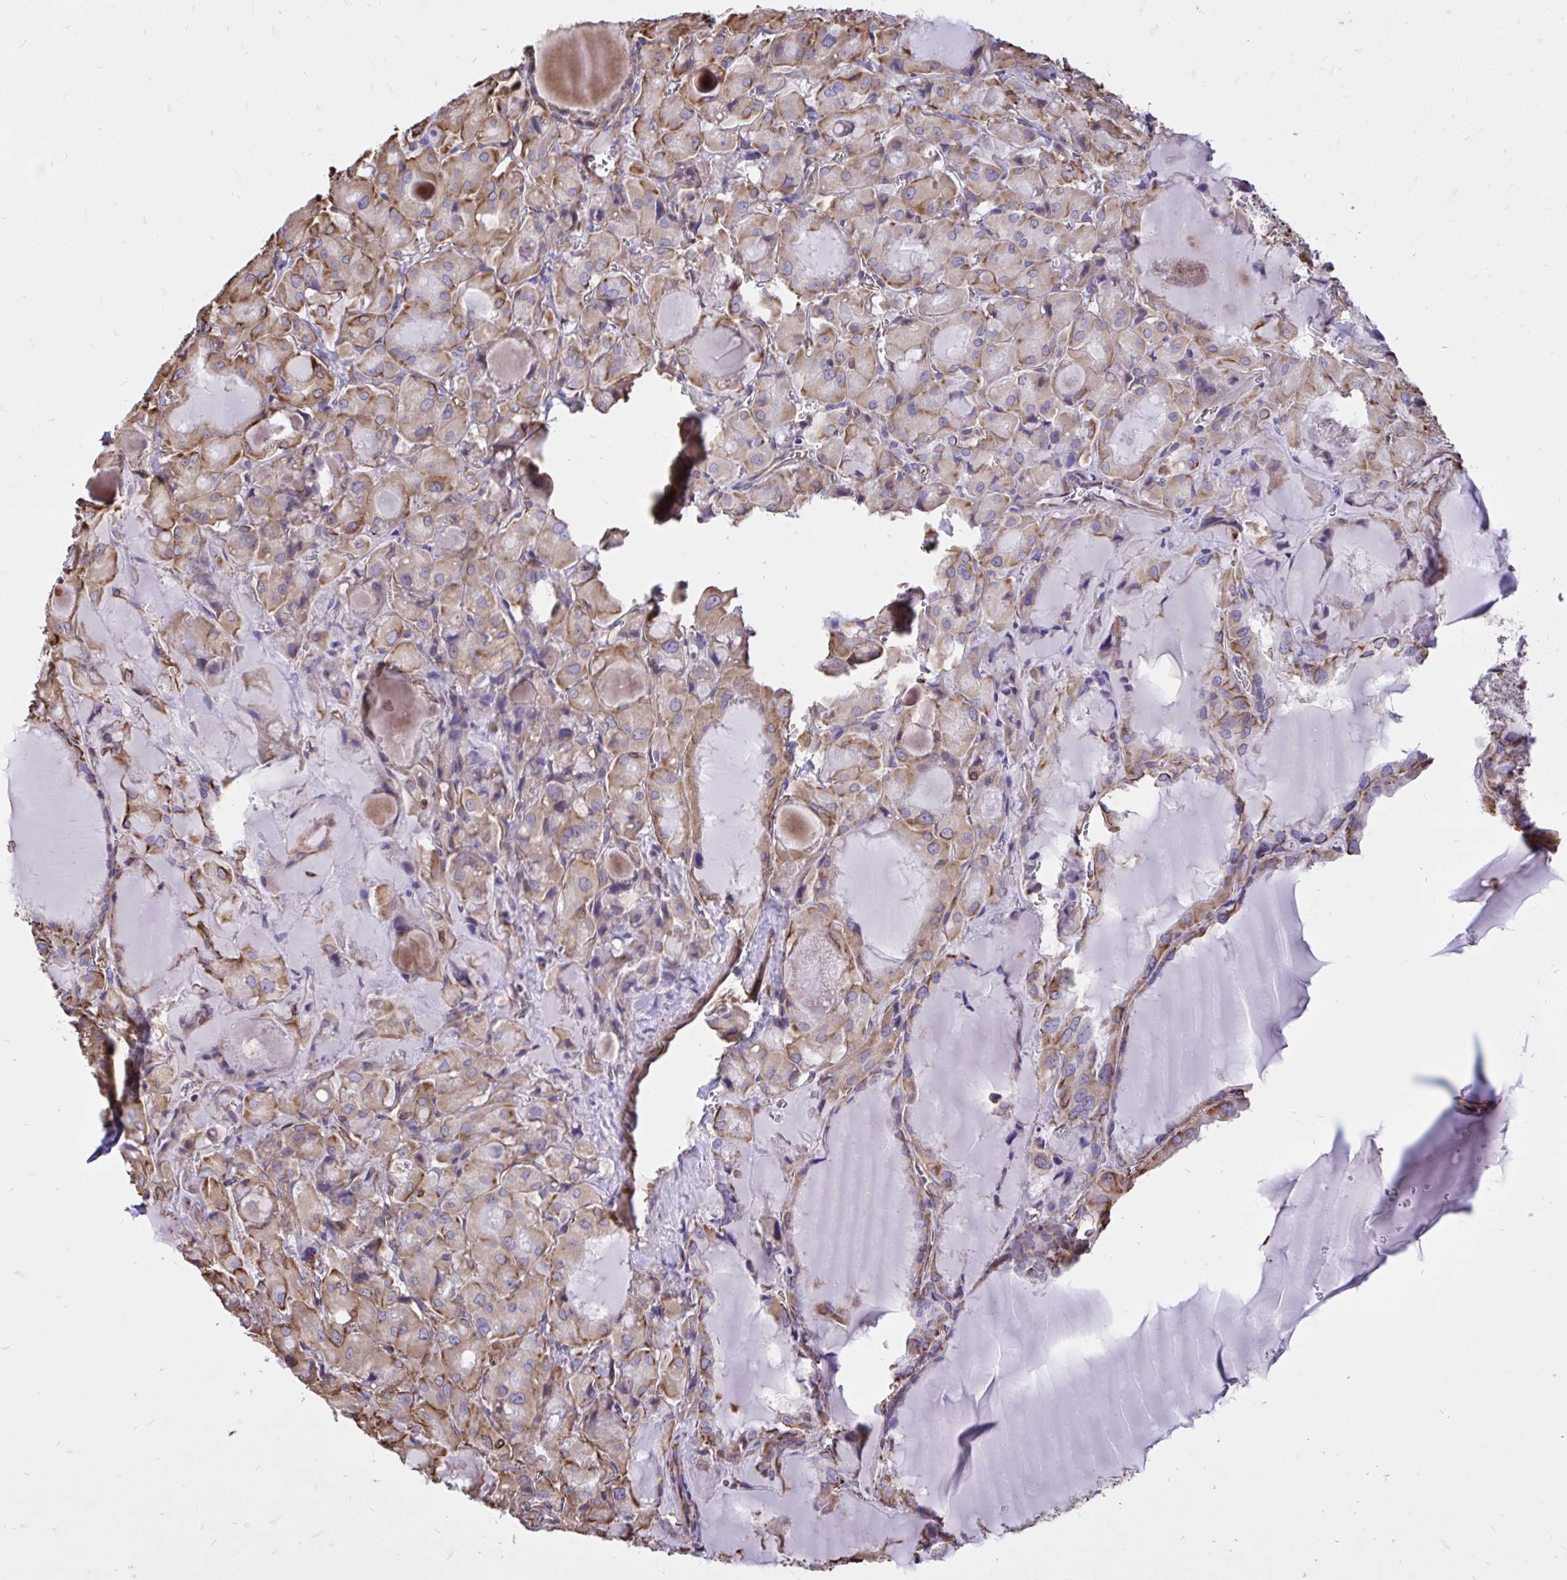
{"staining": {"intensity": "moderate", "quantity": "25%-75%", "location": "cytoplasmic/membranous"}, "tissue": "thyroid cancer", "cell_type": "Tumor cells", "image_type": "cancer", "snomed": [{"axis": "morphology", "description": "Papillary adenocarcinoma, NOS"}, {"axis": "topography", "description": "Thyroid gland"}], "caption": "Human thyroid cancer (papillary adenocarcinoma) stained with a protein marker displays moderate staining in tumor cells.", "gene": "RNF103", "patient": {"sex": "male", "age": 87}}